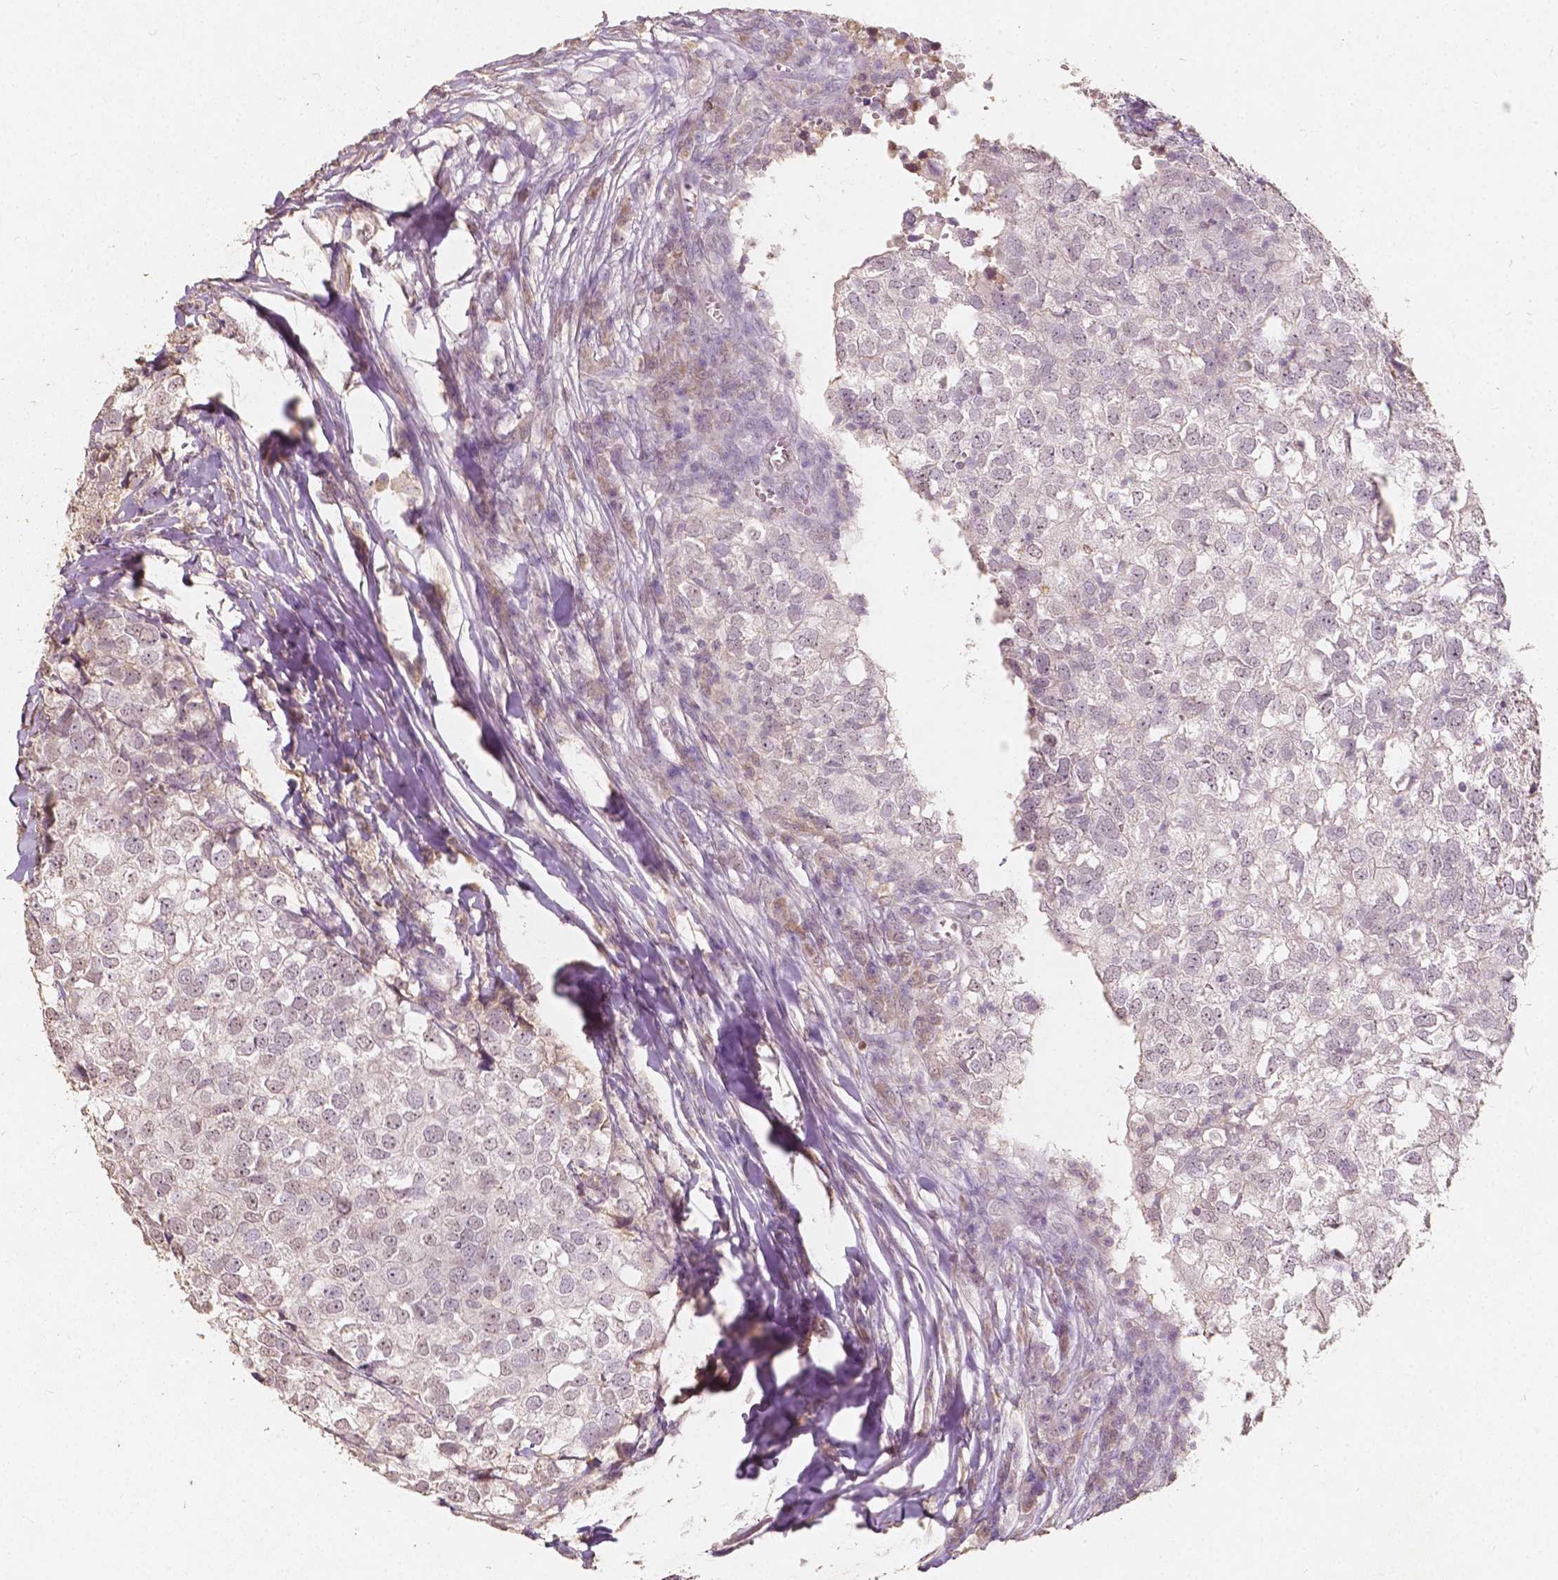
{"staining": {"intensity": "weak", "quantity": "<25%", "location": "nuclear"}, "tissue": "breast cancer", "cell_type": "Tumor cells", "image_type": "cancer", "snomed": [{"axis": "morphology", "description": "Duct carcinoma"}, {"axis": "topography", "description": "Breast"}], "caption": "Immunohistochemical staining of human breast cancer (infiltrating ductal carcinoma) reveals no significant positivity in tumor cells. (DAB (3,3'-diaminobenzidine) immunohistochemistry visualized using brightfield microscopy, high magnification).", "gene": "SOX15", "patient": {"sex": "female", "age": 30}}